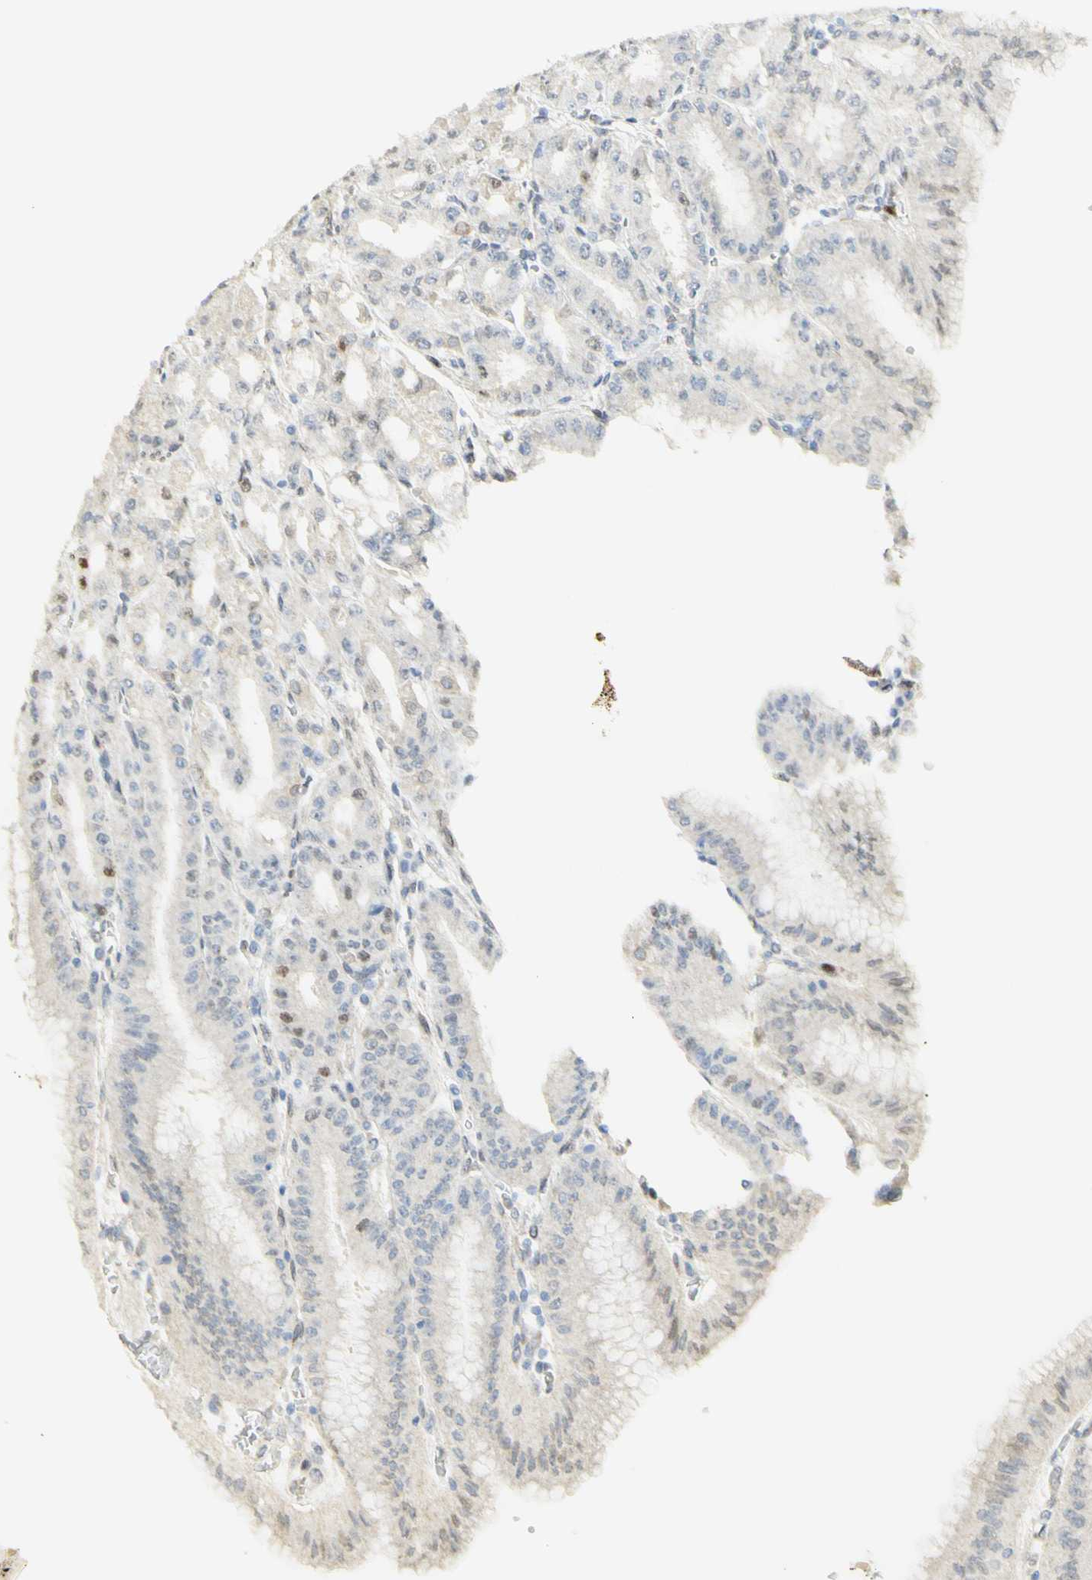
{"staining": {"intensity": "strong", "quantity": "<25%", "location": "nuclear"}, "tissue": "stomach", "cell_type": "Glandular cells", "image_type": "normal", "snomed": [{"axis": "morphology", "description": "Normal tissue, NOS"}, {"axis": "topography", "description": "Stomach, lower"}], "caption": "IHC (DAB) staining of benign stomach displays strong nuclear protein positivity in about <25% of glandular cells.", "gene": "E2F1", "patient": {"sex": "male", "age": 71}}